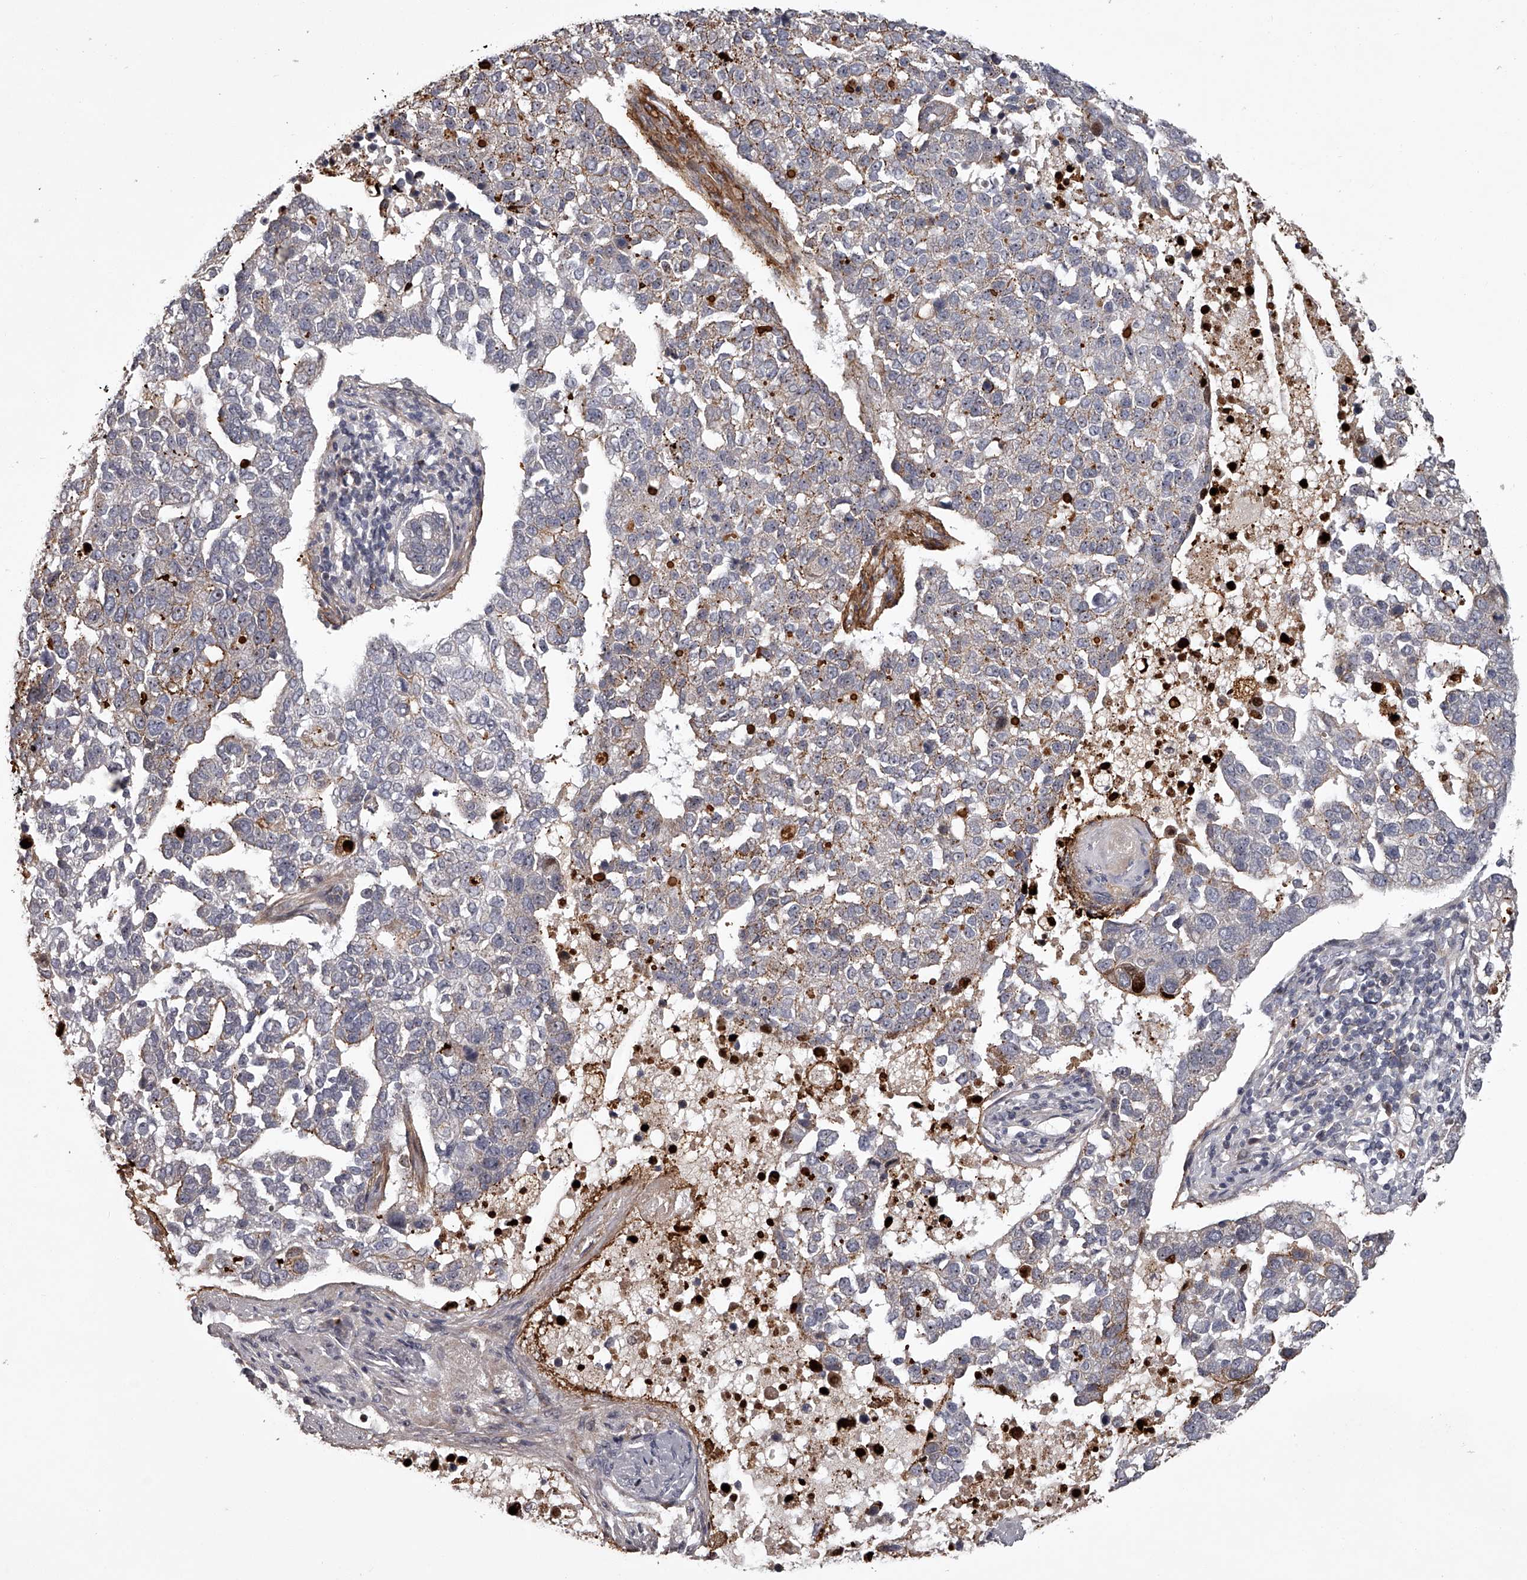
{"staining": {"intensity": "negative", "quantity": "none", "location": "none"}, "tissue": "pancreatic cancer", "cell_type": "Tumor cells", "image_type": "cancer", "snomed": [{"axis": "morphology", "description": "Adenocarcinoma, NOS"}, {"axis": "topography", "description": "Pancreas"}], "caption": "An image of human pancreatic adenocarcinoma is negative for staining in tumor cells.", "gene": "RRP36", "patient": {"sex": "female", "age": 61}}